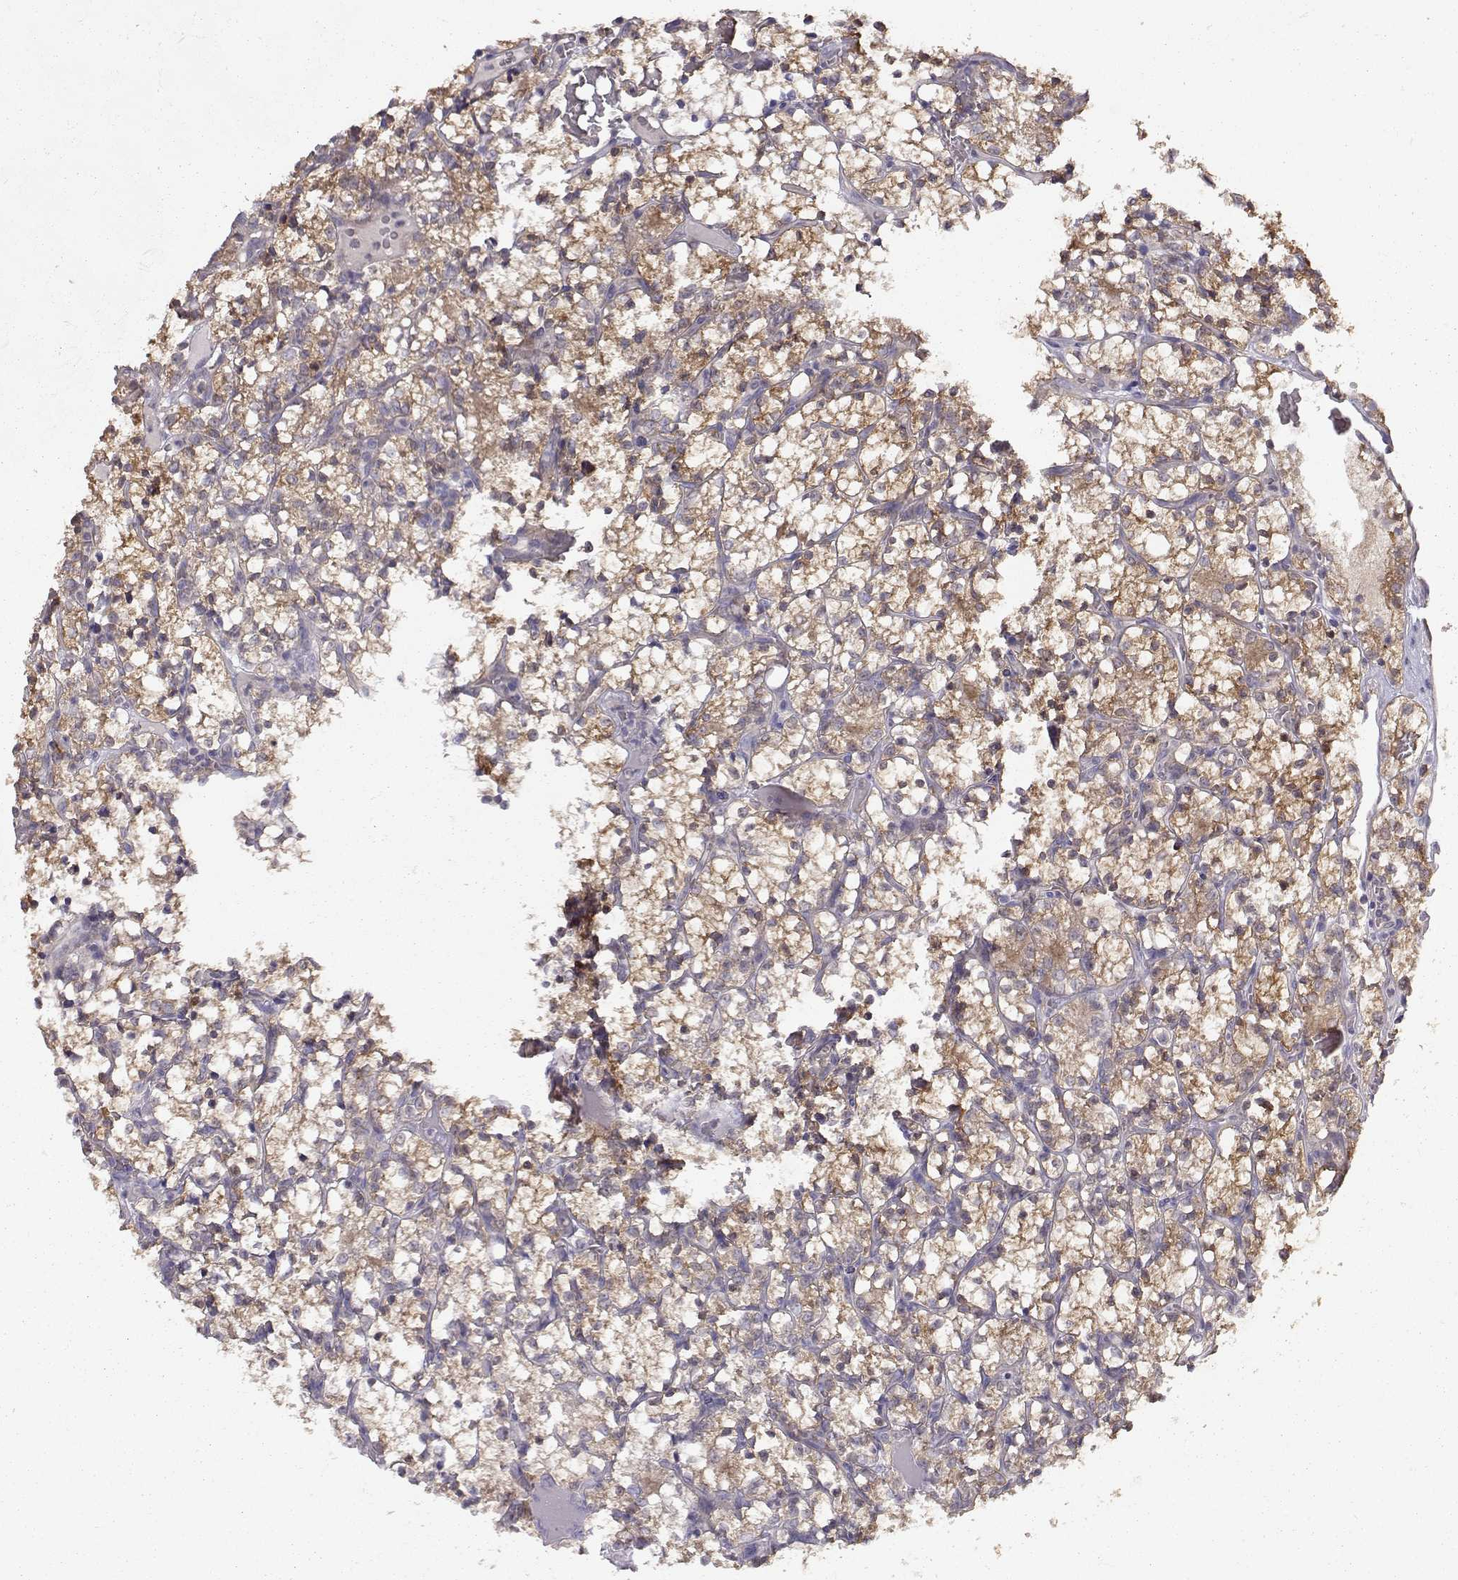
{"staining": {"intensity": "moderate", "quantity": ">75%", "location": "cytoplasmic/membranous"}, "tissue": "renal cancer", "cell_type": "Tumor cells", "image_type": "cancer", "snomed": [{"axis": "morphology", "description": "Adenocarcinoma, NOS"}, {"axis": "topography", "description": "Kidney"}], "caption": "Immunohistochemistry photomicrograph of adenocarcinoma (renal) stained for a protein (brown), which shows medium levels of moderate cytoplasmic/membranous staining in approximately >75% of tumor cells.", "gene": "NCAM2", "patient": {"sex": "female", "age": 69}}